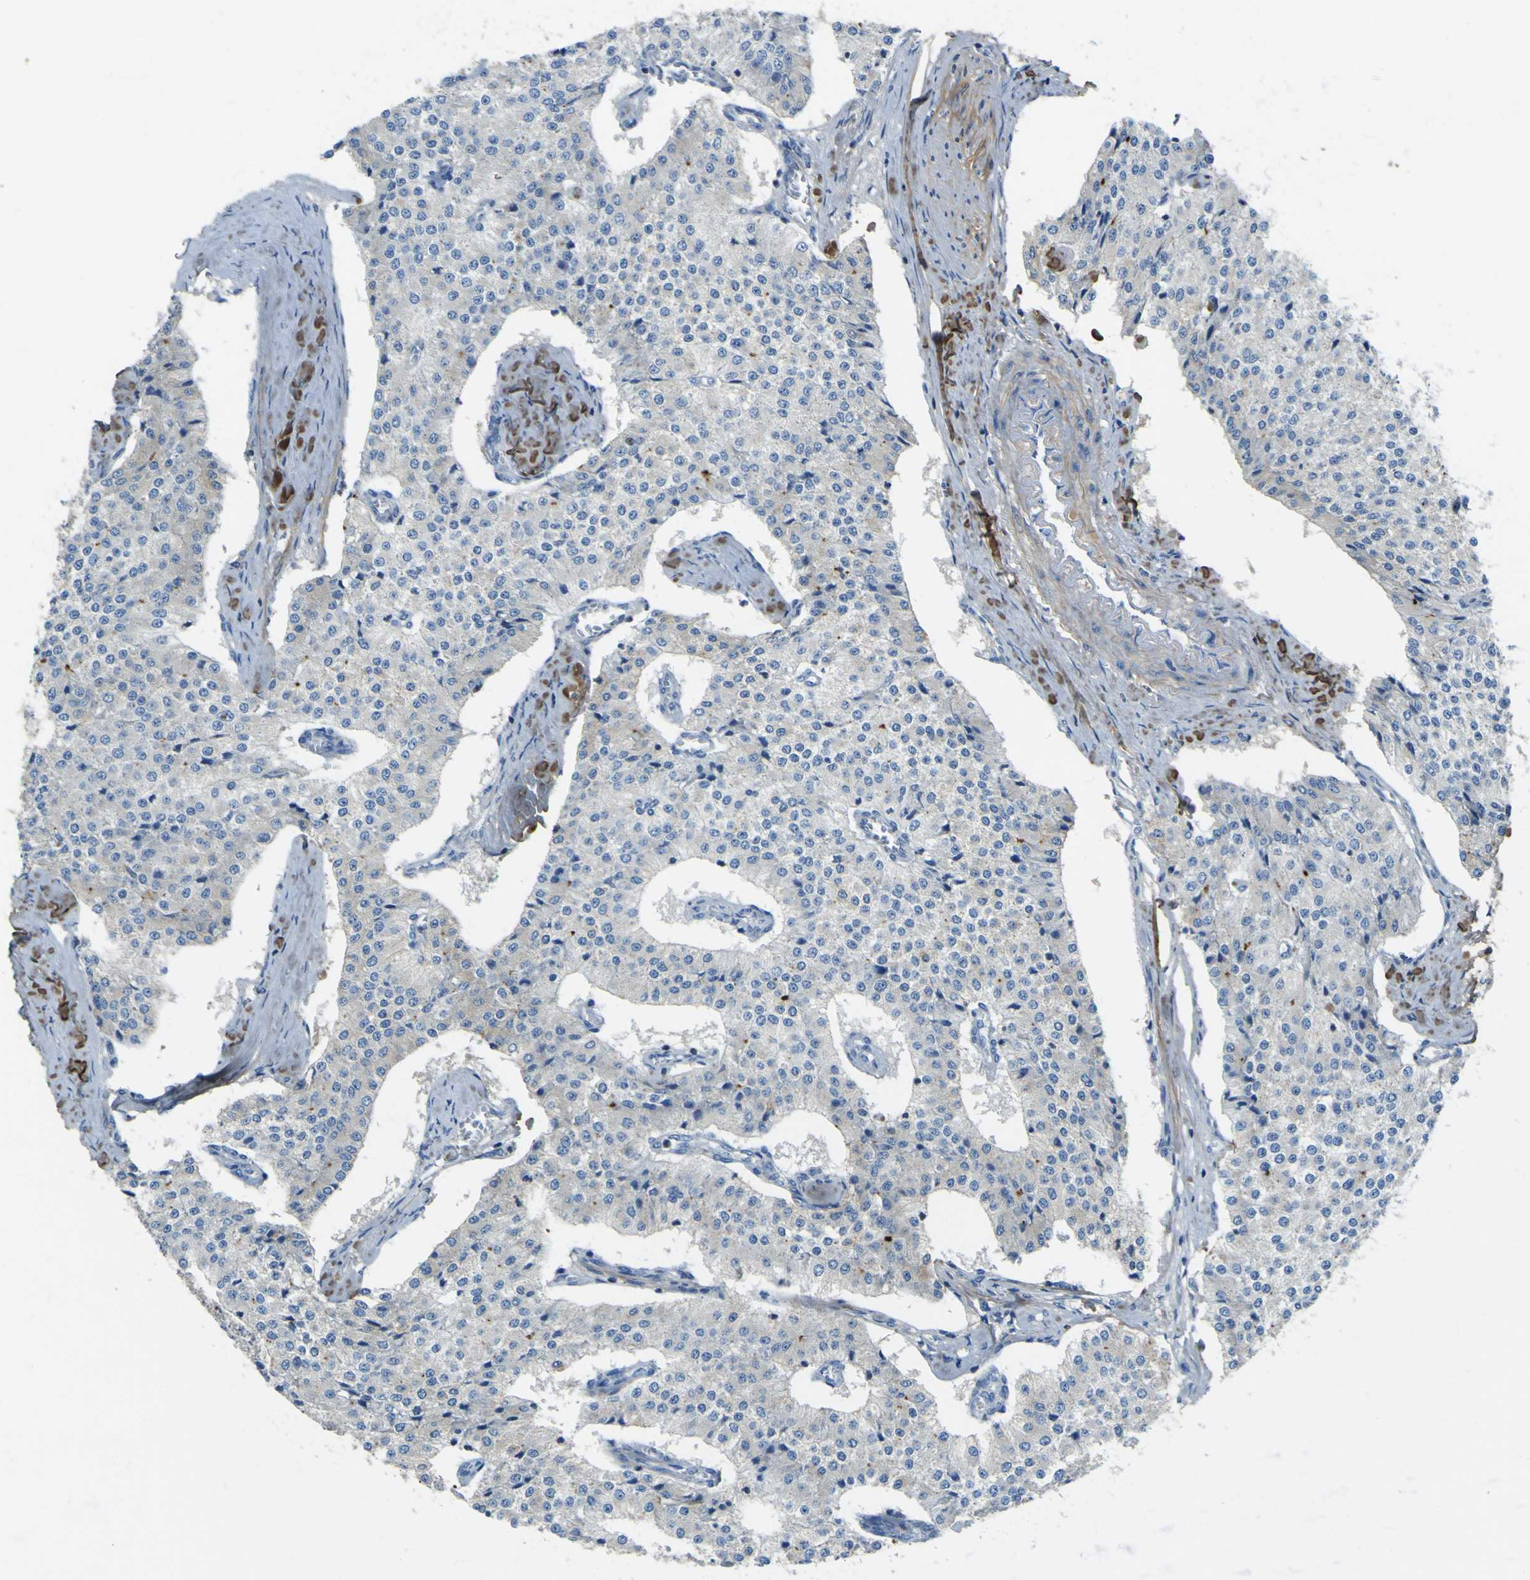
{"staining": {"intensity": "weak", "quantity": "25%-75%", "location": "cytoplasmic/membranous"}, "tissue": "carcinoid", "cell_type": "Tumor cells", "image_type": "cancer", "snomed": [{"axis": "morphology", "description": "Carcinoid, malignant, NOS"}, {"axis": "topography", "description": "Colon"}], "caption": "Carcinoid stained for a protein (brown) demonstrates weak cytoplasmic/membranous positive staining in about 25%-75% of tumor cells.", "gene": "OGN", "patient": {"sex": "female", "age": 52}}